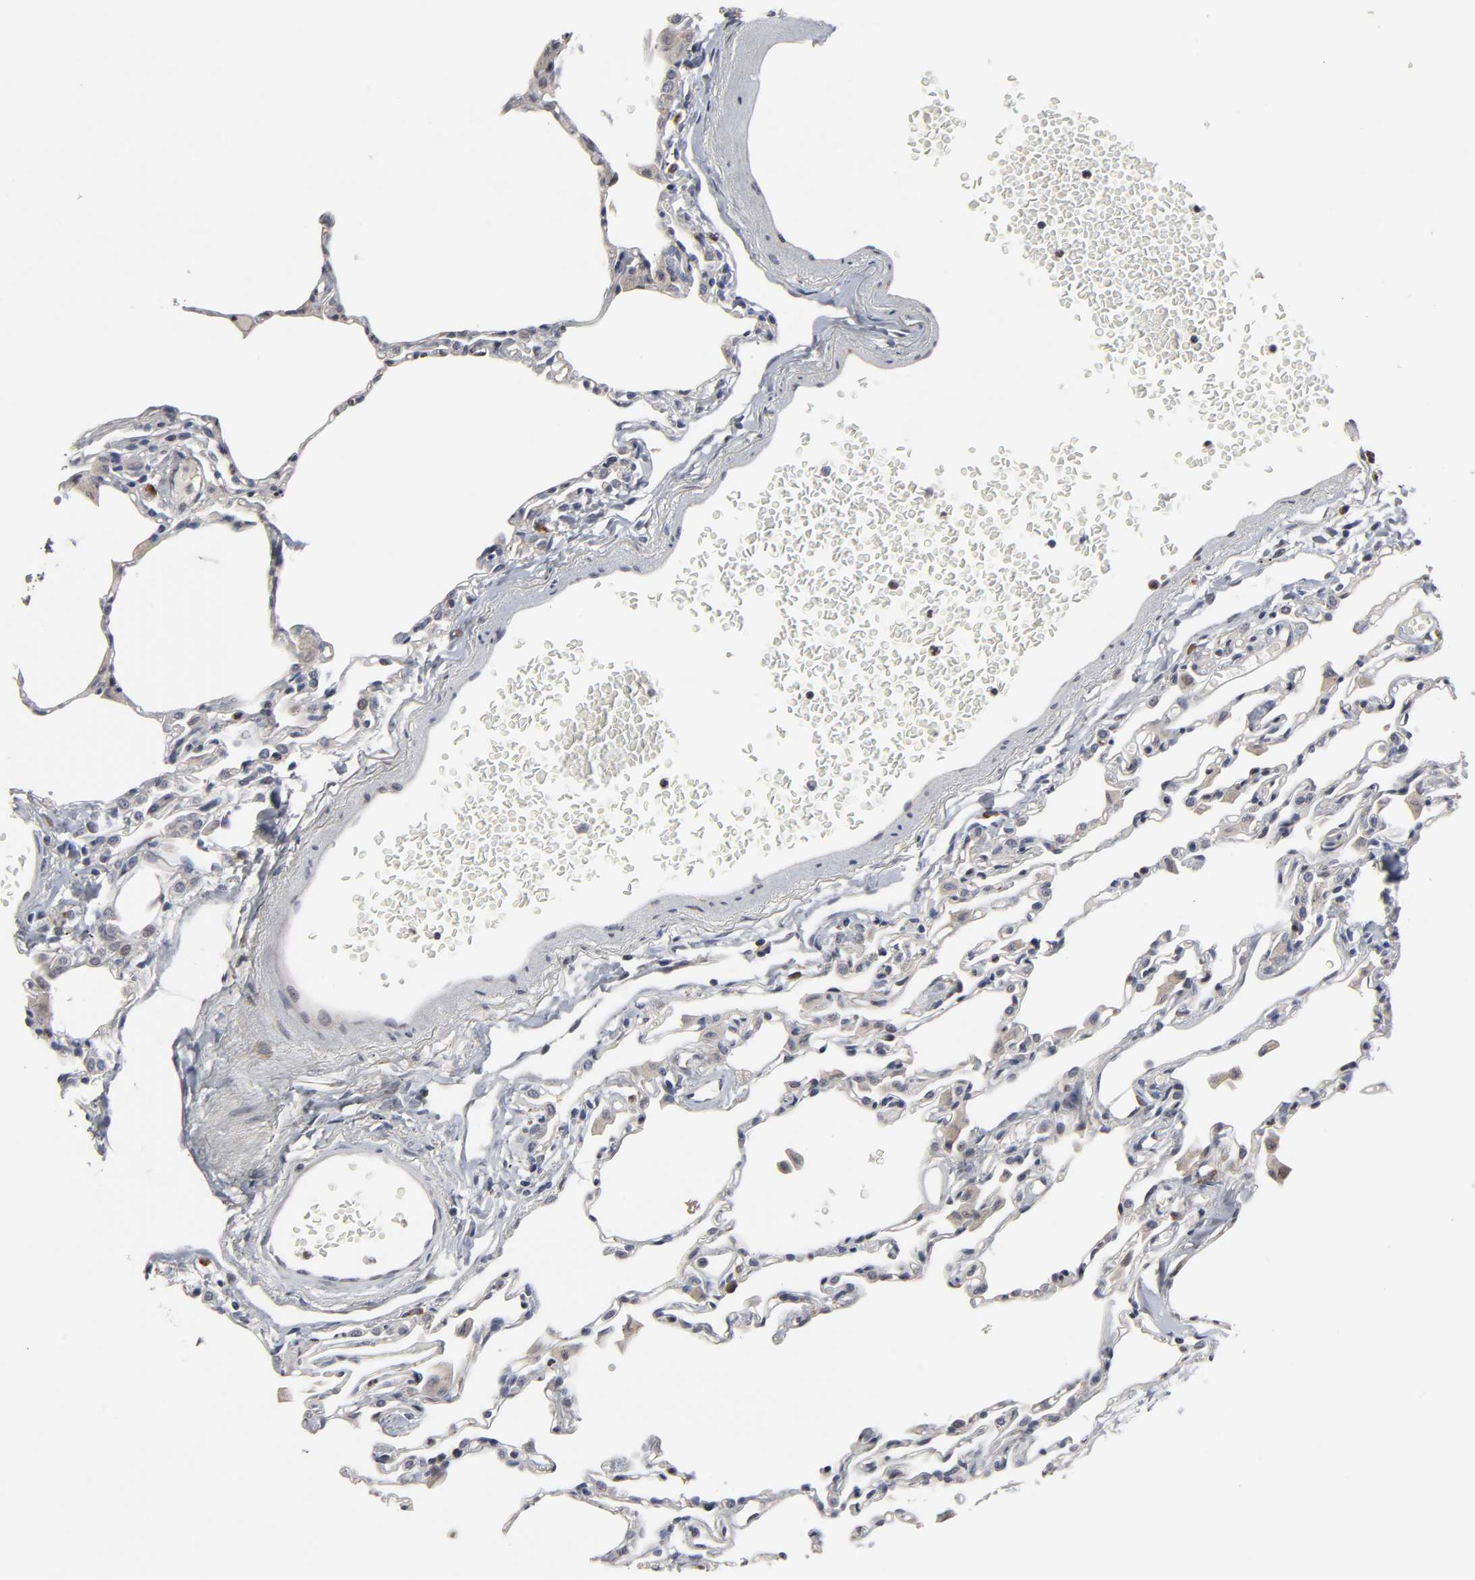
{"staining": {"intensity": "negative", "quantity": "none", "location": "none"}, "tissue": "lung", "cell_type": "Alveolar cells", "image_type": "normal", "snomed": [{"axis": "morphology", "description": "Normal tissue, NOS"}, {"axis": "topography", "description": "Lung"}], "caption": "Immunohistochemistry of normal human lung reveals no staining in alveolar cells. (Brightfield microscopy of DAB (3,3'-diaminobenzidine) immunohistochemistry (IHC) at high magnification).", "gene": "HNF4A", "patient": {"sex": "female", "age": 49}}